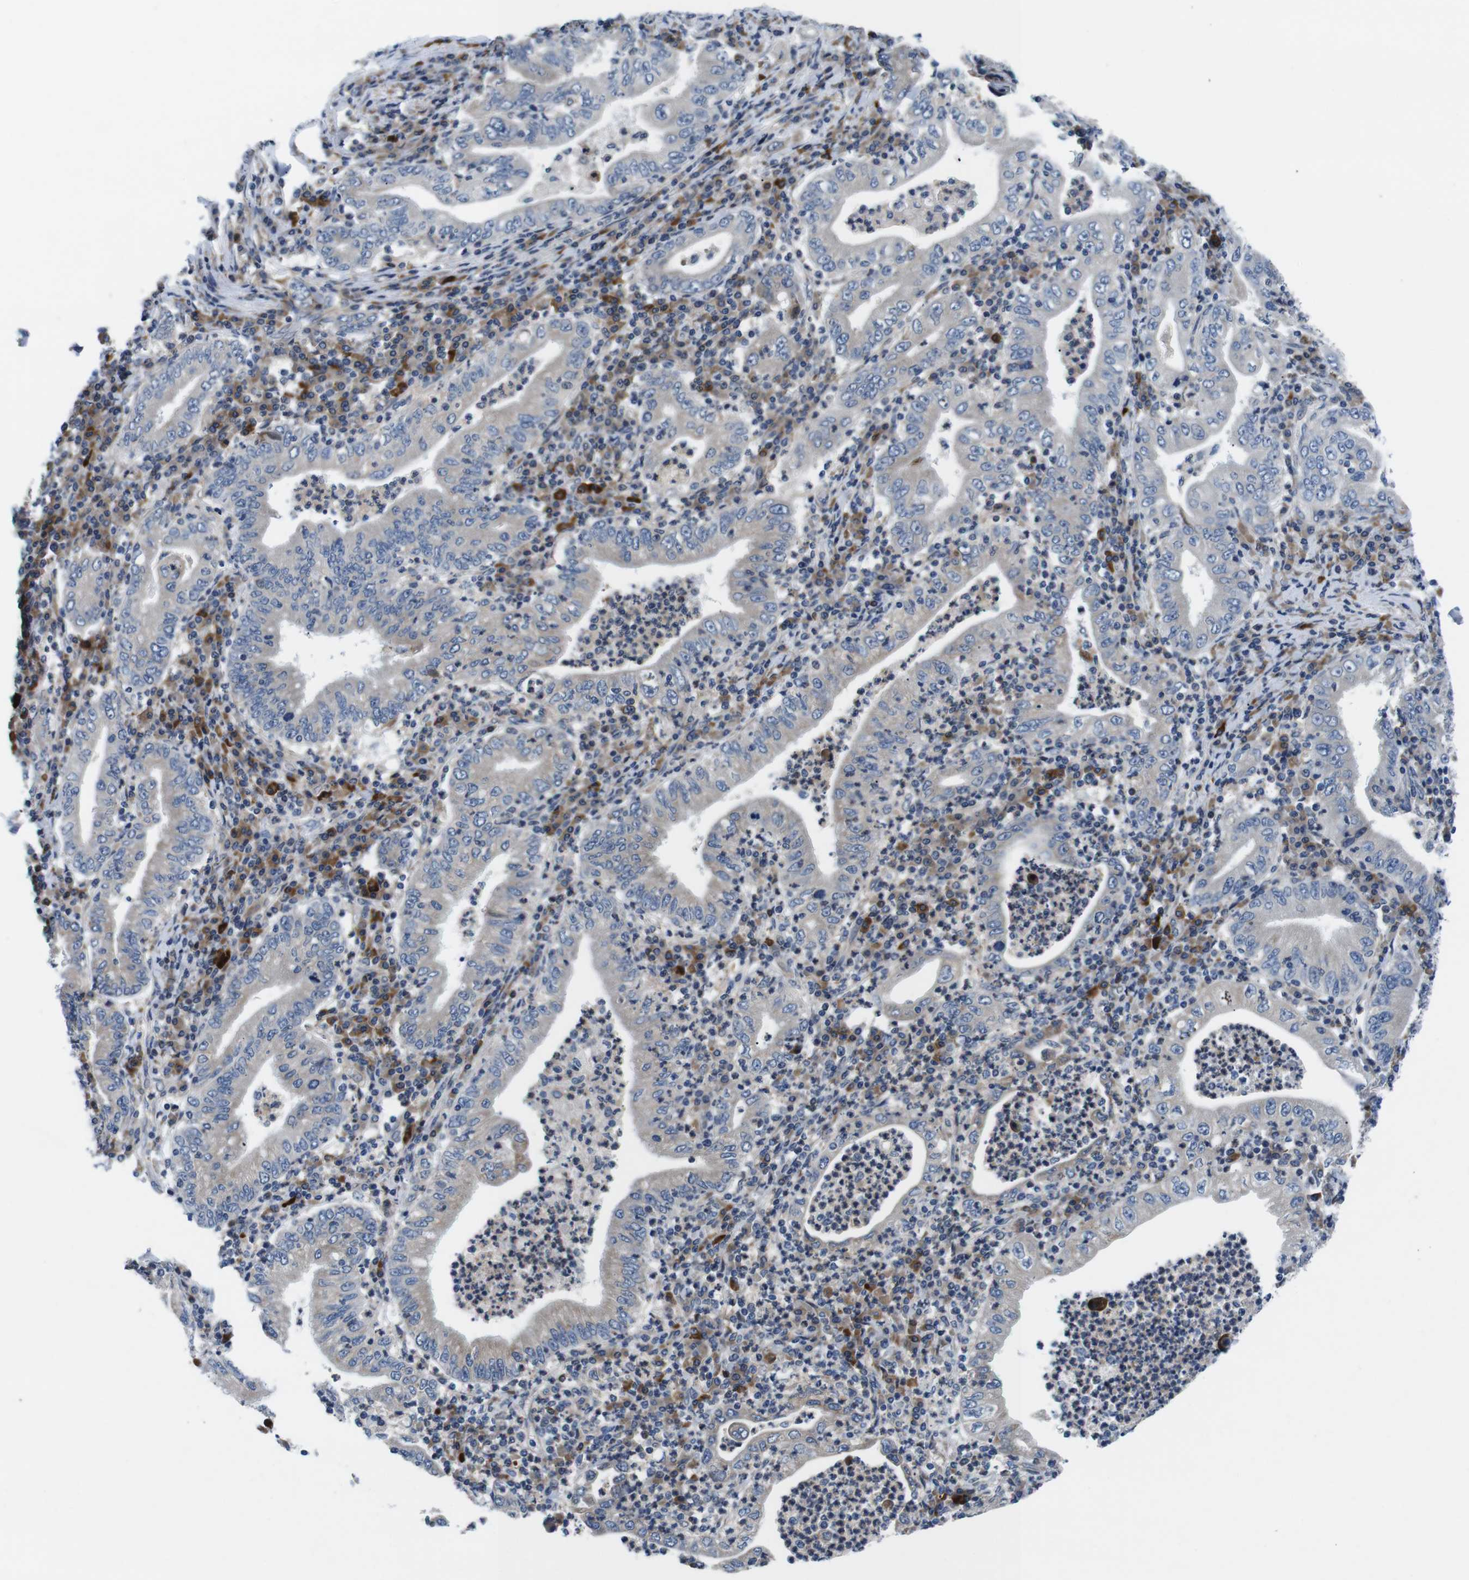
{"staining": {"intensity": "weak", "quantity": "<25%", "location": "cytoplasmic/membranous"}, "tissue": "stomach cancer", "cell_type": "Tumor cells", "image_type": "cancer", "snomed": [{"axis": "morphology", "description": "Normal tissue, NOS"}, {"axis": "morphology", "description": "Adenocarcinoma, NOS"}, {"axis": "topography", "description": "Esophagus"}, {"axis": "topography", "description": "Stomach, upper"}, {"axis": "topography", "description": "Peripheral nerve tissue"}], "caption": "Image shows no protein staining in tumor cells of stomach cancer (adenocarcinoma) tissue.", "gene": "JAK1", "patient": {"sex": "male", "age": 62}}